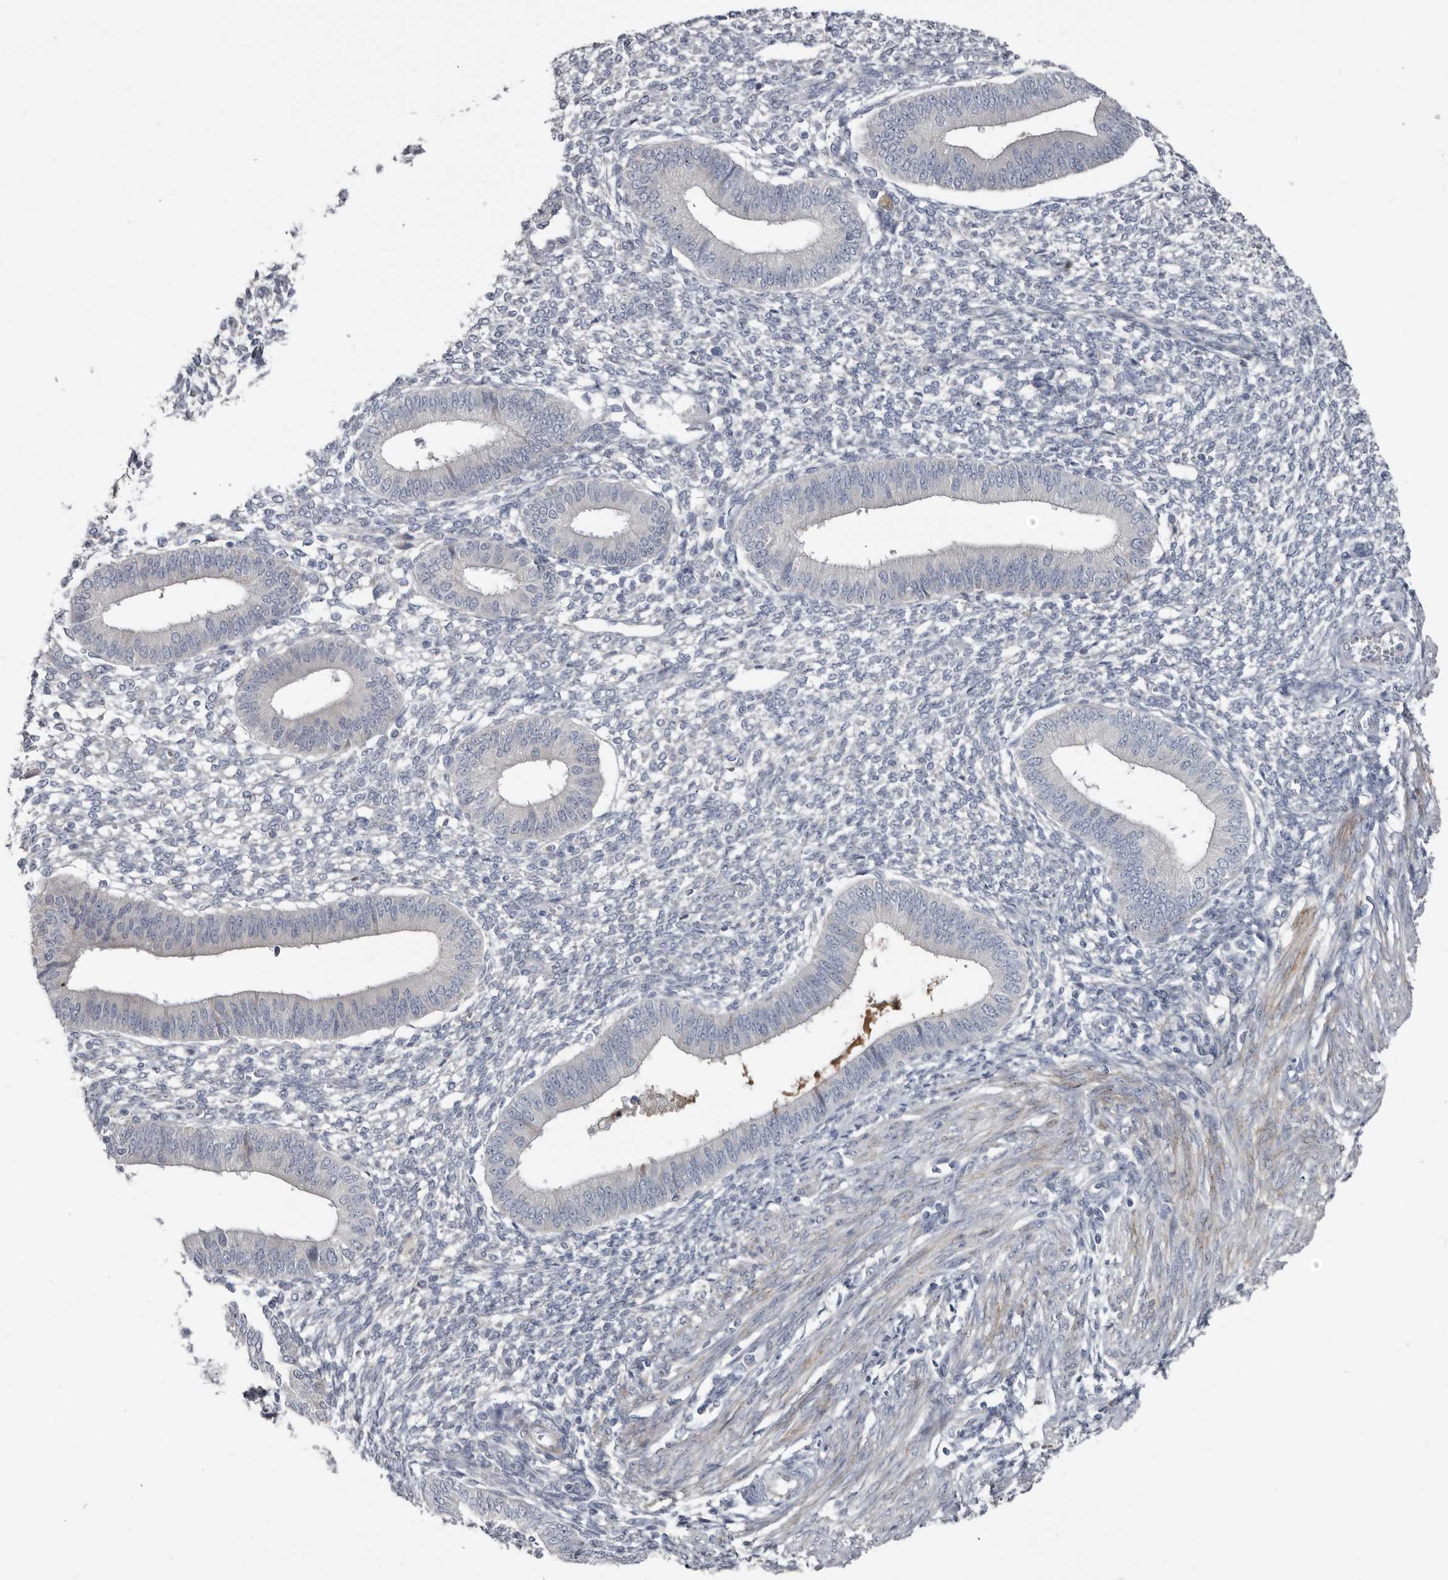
{"staining": {"intensity": "negative", "quantity": "none", "location": "none"}, "tissue": "endometrium", "cell_type": "Cells in endometrial stroma", "image_type": "normal", "snomed": [{"axis": "morphology", "description": "Normal tissue, NOS"}, {"axis": "topography", "description": "Endometrium"}], "caption": "IHC of normal endometrium displays no expression in cells in endometrial stroma. (Immunohistochemistry, brightfield microscopy, high magnification).", "gene": "ZNF114", "patient": {"sex": "female", "age": 46}}